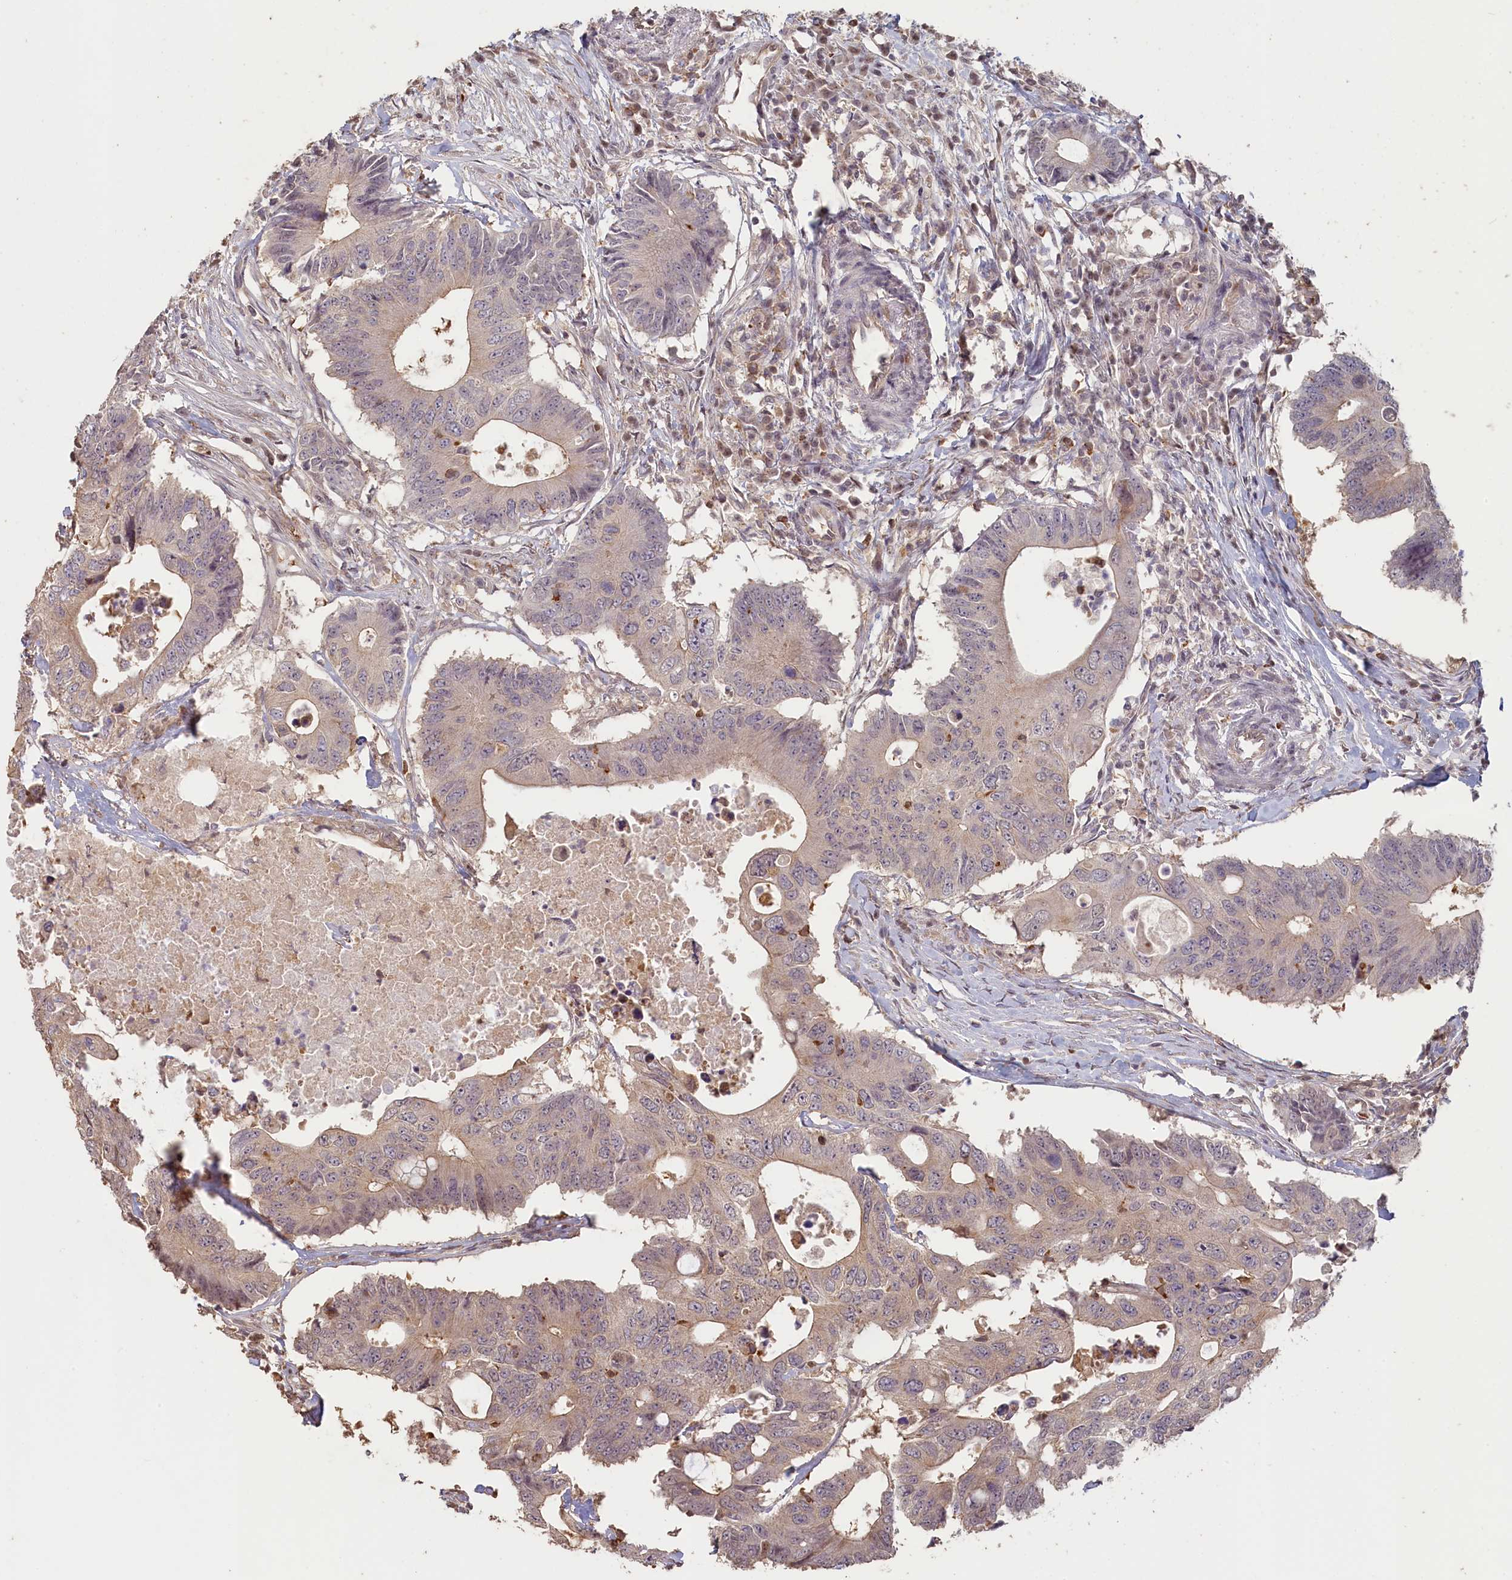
{"staining": {"intensity": "weak", "quantity": "25%-75%", "location": "cytoplasmic/membranous"}, "tissue": "colorectal cancer", "cell_type": "Tumor cells", "image_type": "cancer", "snomed": [{"axis": "morphology", "description": "Adenocarcinoma, NOS"}, {"axis": "topography", "description": "Colon"}], "caption": "A high-resolution histopathology image shows IHC staining of colorectal cancer, which shows weak cytoplasmic/membranous staining in about 25%-75% of tumor cells. (Brightfield microscopy of DAB IHC at high magnification).", "gene": "MADD", "patient": {"sex": "male", "age": 71}}